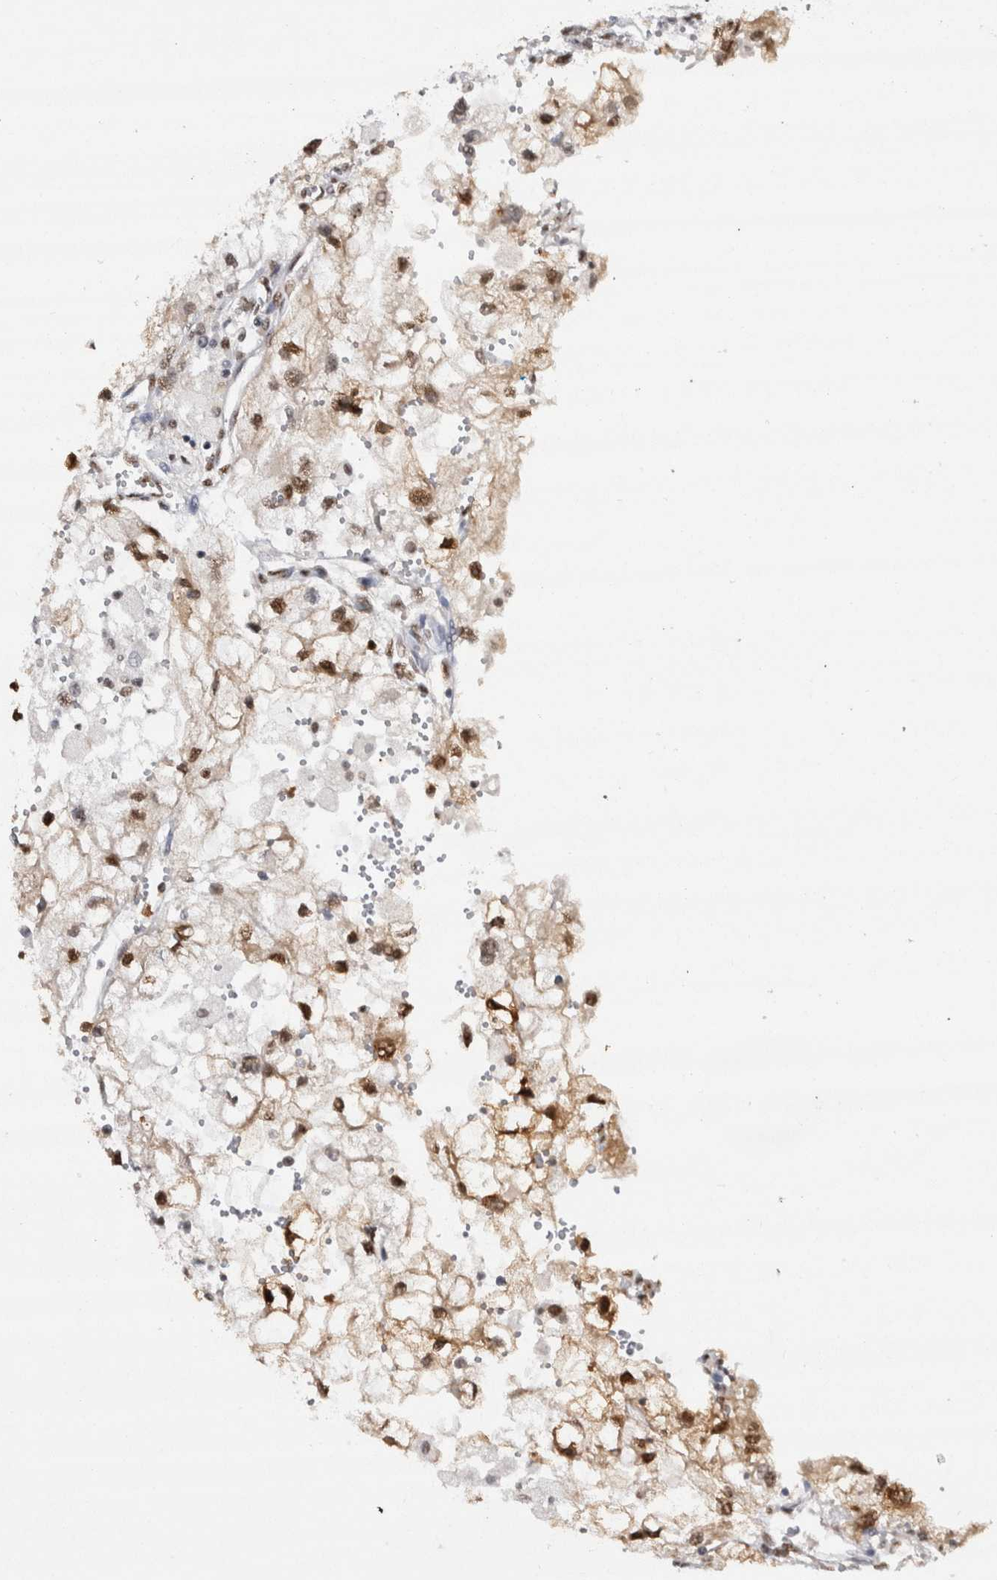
{"staining": {"intensity": "moderate", "quantity": ">75%", "location": "nuclear"}, "tissue": "renal cancer", "cell_type": "Tumor cells", "image_type": "cancer", "snomed": [{"axis": "morphology", "description": "Adenocarcinoma, NOS"}, {"axis": "topography", "description": "Kidney"}], "caption": "Moderate nuclear expression for a protein is identified in approximately >75% of tumor cells of renal cancer (adenocarcinoma) using immunohistochemistry (IHC).", "gene": "RPS6KA2", "patient": {"sex": "female", "age": 70}}